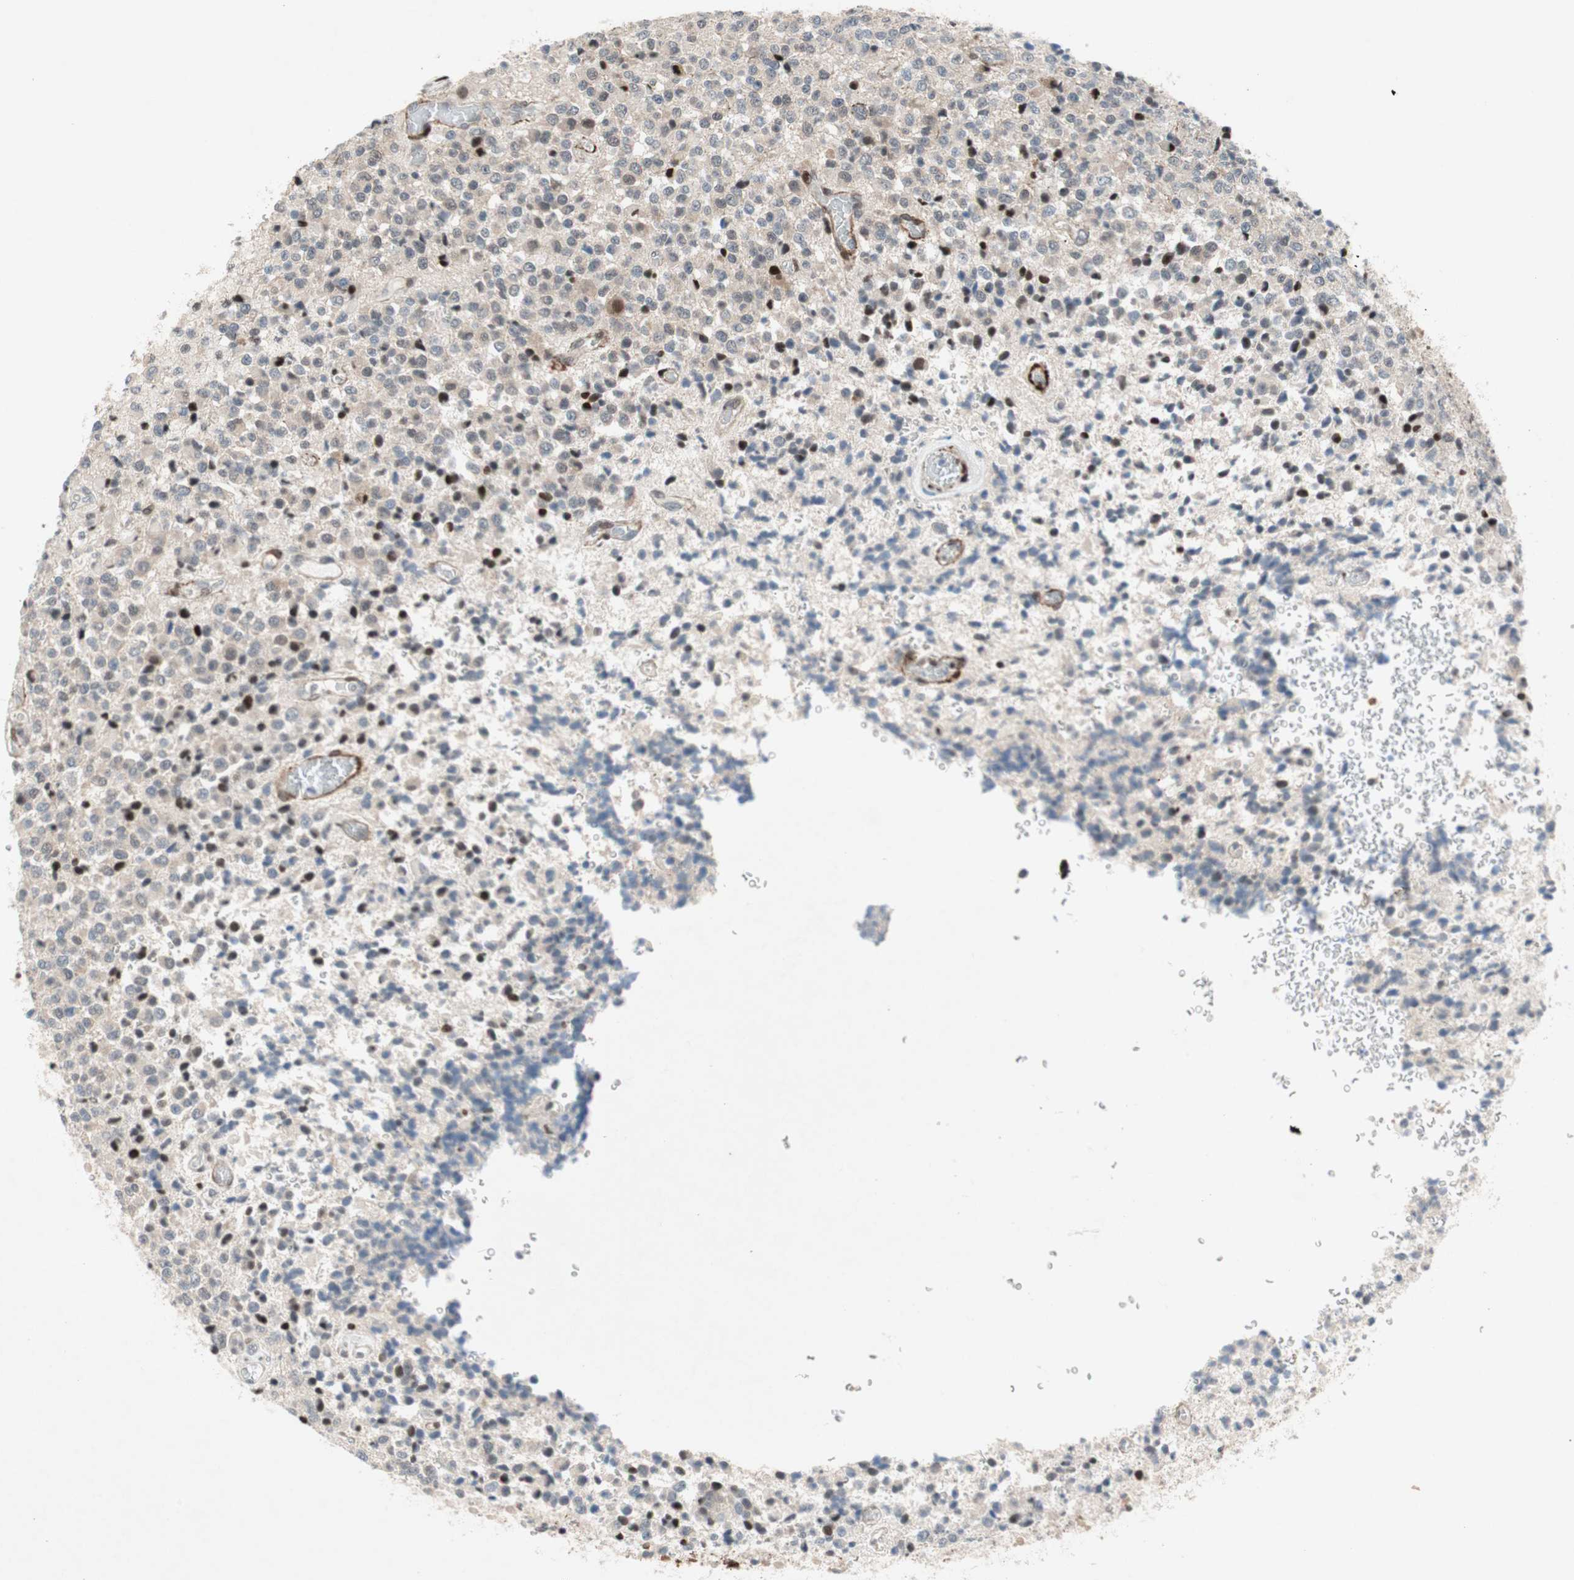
{"staining": {"intensity": "strong", "quantity": "<25%", "location": "nuclear"}, "tissue": "glioma", "cell_type": "Tumor cells", "image_type": "cancer", "snomed": [{"axis": "morphology", "description": "Glioma, malignant, High grade"}, {"axis": "topography", "description": "pancreas cauda"}], "caption": "A photomicrograph of human glioma stained for a protein shows strong nuclear brown staining in tumor cells. (Brightfield microscopy of DAB IHC at high magnification).", "gene": "FBXO44", "patient": {"sex": "male", "age": 60}}